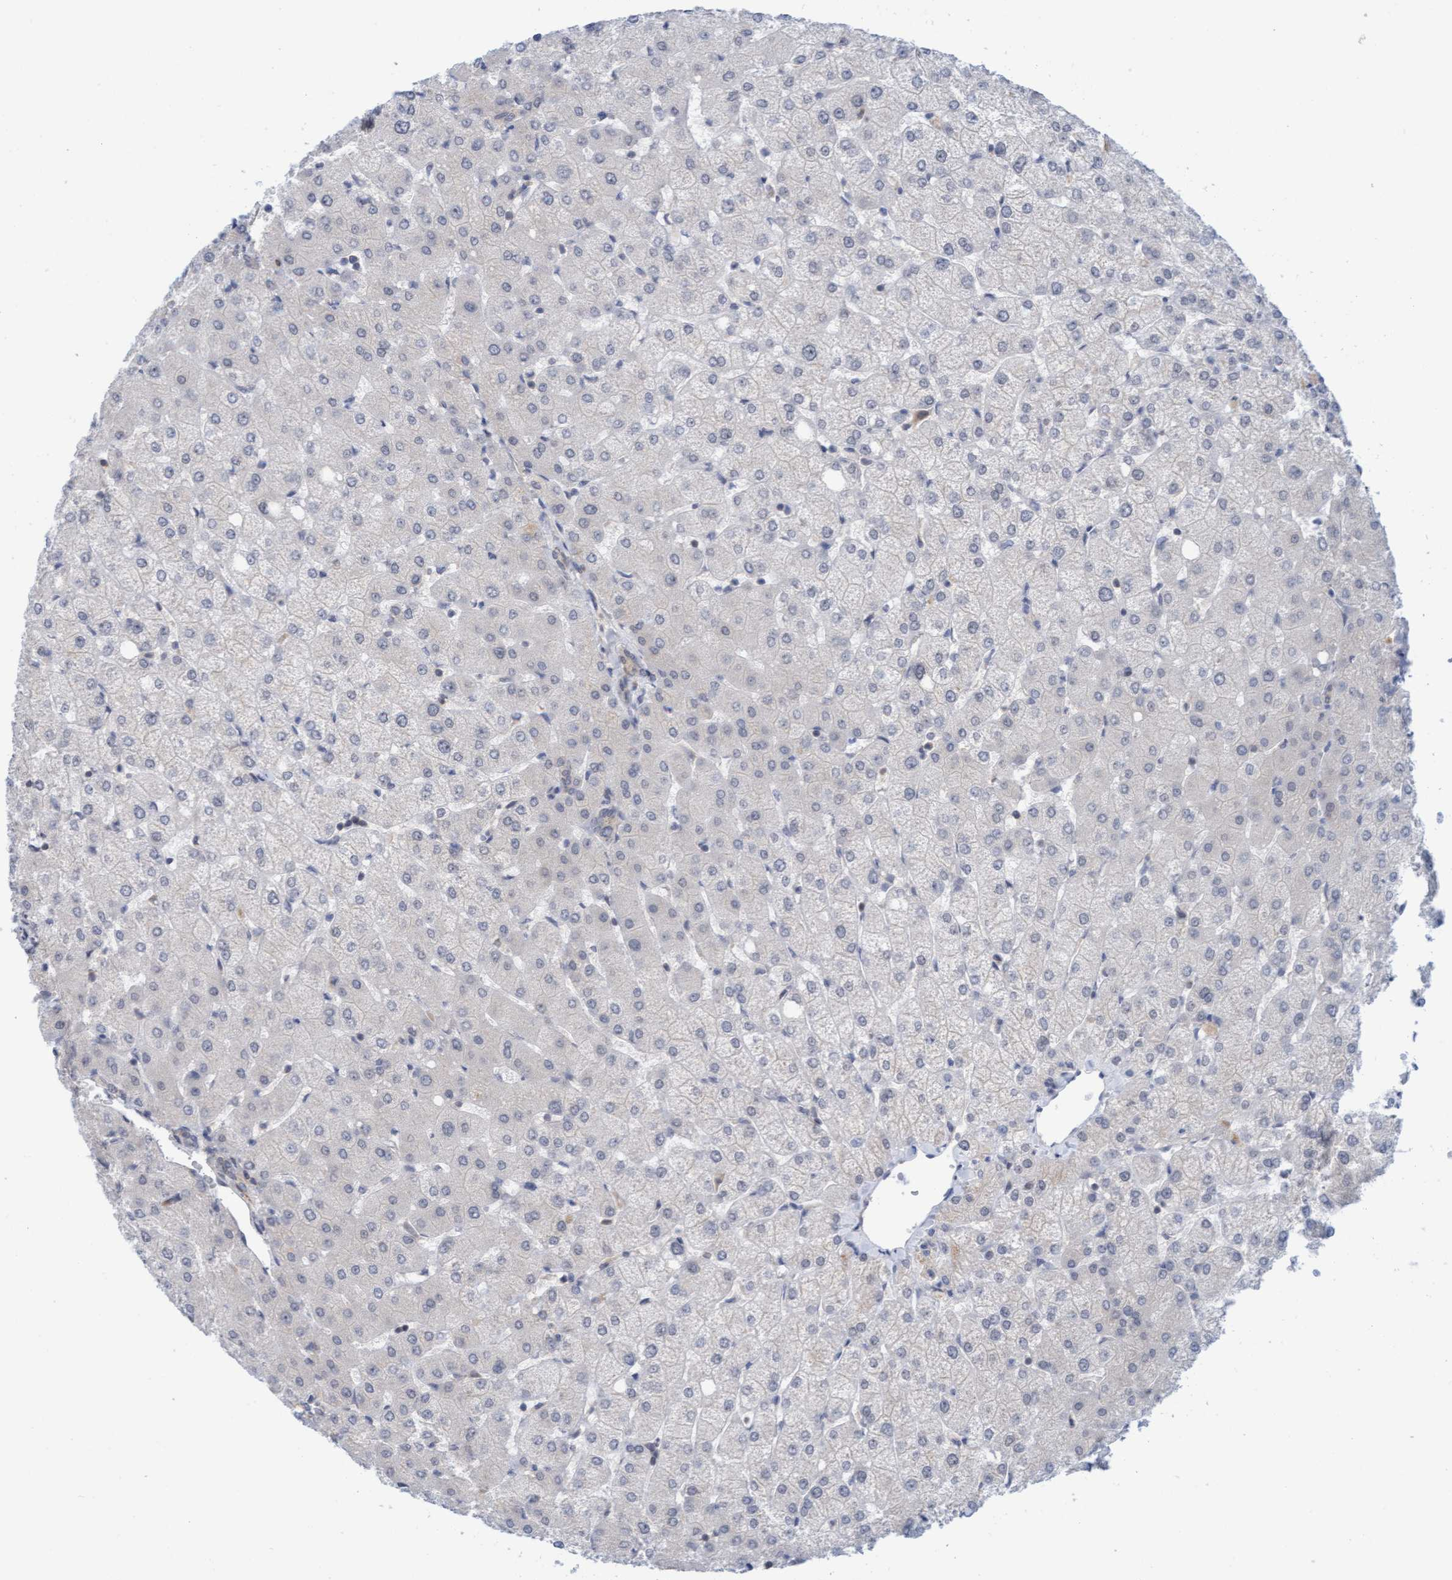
{"staining": {"intensity": "negative", "quantity": "none", "location": "none"}, "tissue": "liver", "cell_type": "Cholangiocytes", "image_type": "normal", "snomed": [{"axis": "morphology", "description": "Normal tissue, NOS"}, {"axis": "topography", "description": "Liver"}], "caption": "Liver stained for a protein using immunohistochemistry (IHC) demonstrates no positivity cholangiocytes.", "gene": "AMZ2", "patient": {"sex": "female", "age": 54}}